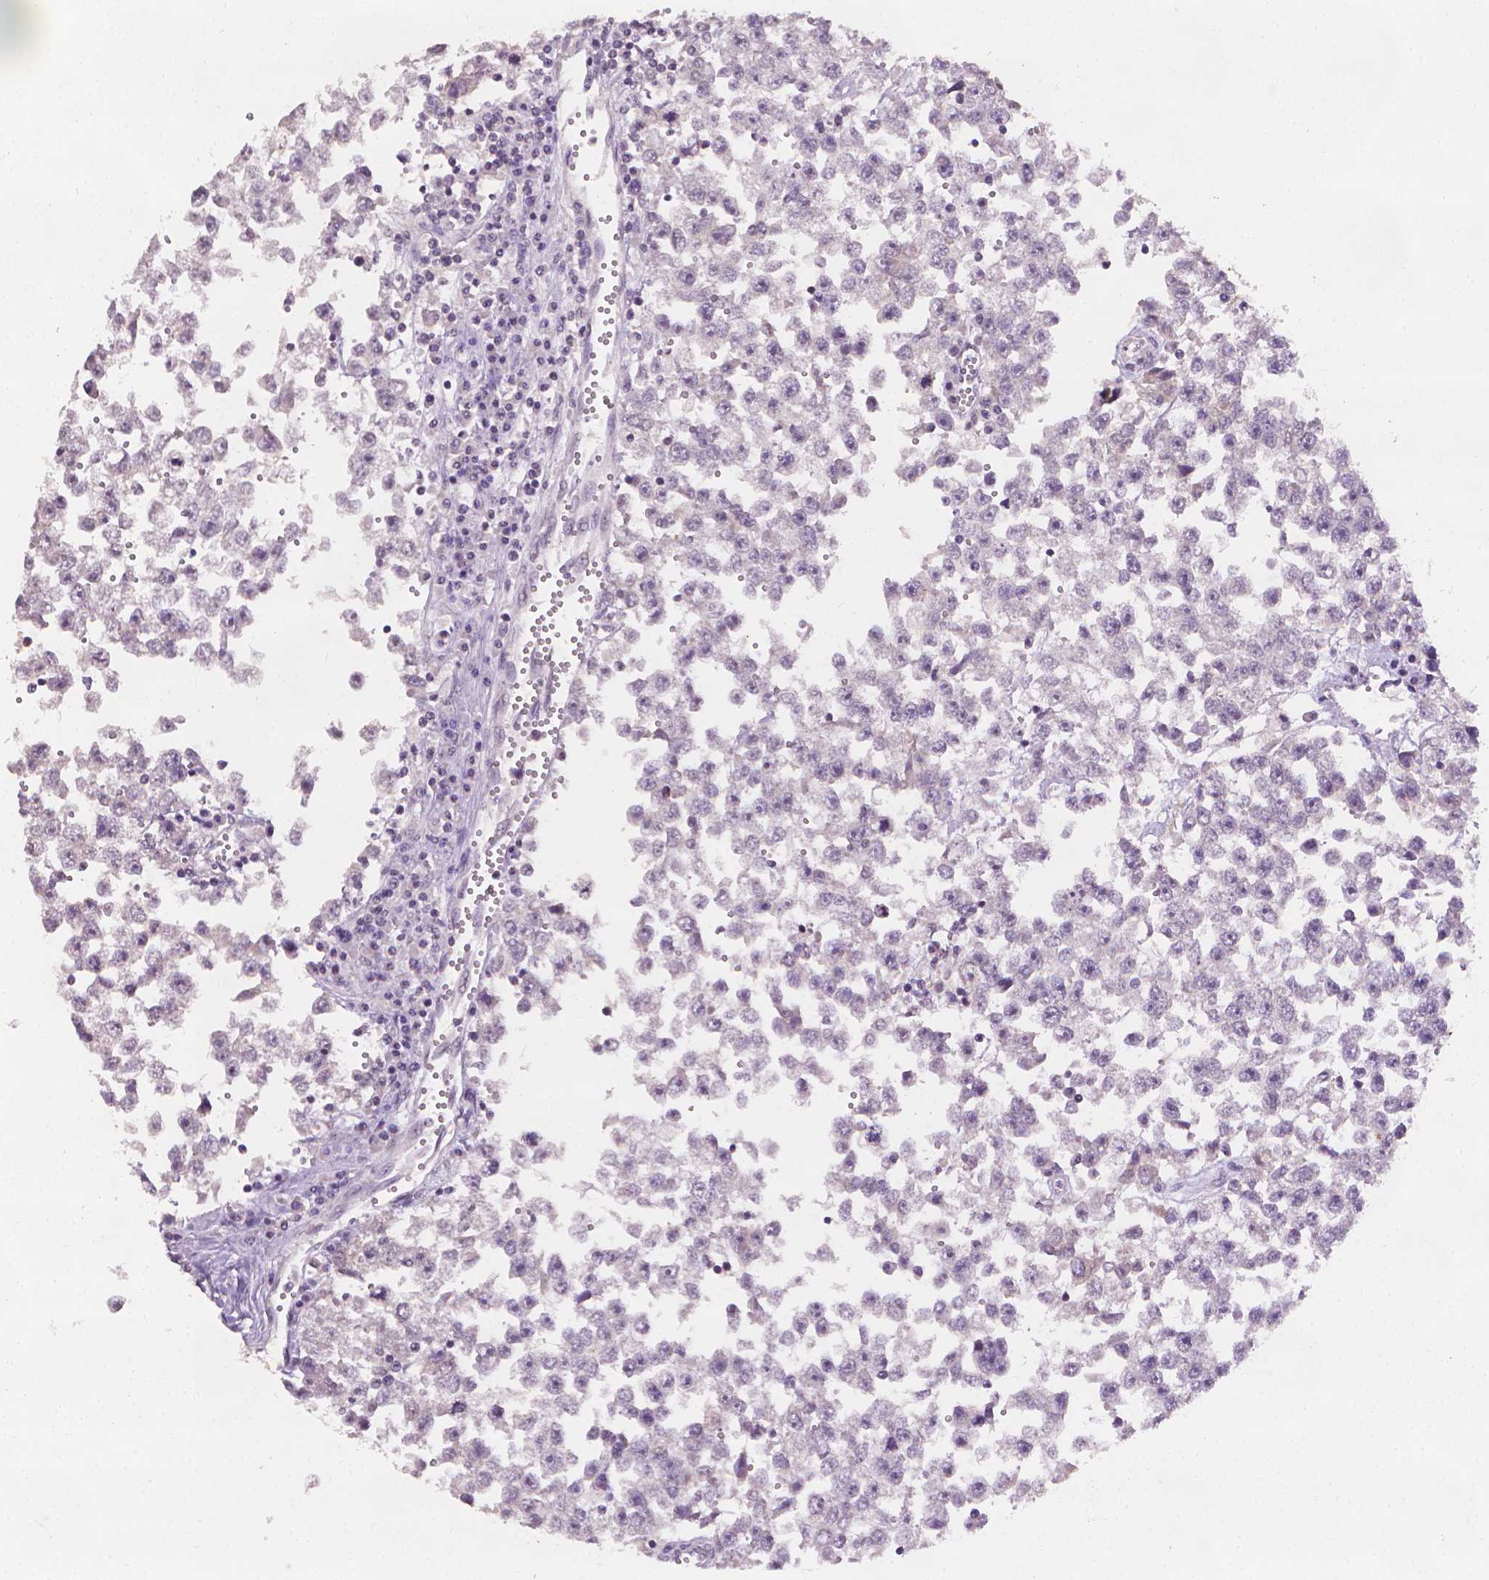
{"staining": {"intensity": "negative", "quantity": "none", "location": "none"}, "tissue": "testis cancer", "cell_type": "Tumor cells", "image_type": "cancer", "snomed": [{"axis": "morphology", "description": "Seminoma, NOS"}, {"axis": "topography", "description": "Testis"}], "caption": "Immunohistochemistry (IHC) photomicrograph of testis cancer stained for a protein (brown), which exhibits no staining in tumor cells.", "gene": "FASN", "patient": {"sex": "male", "age": 34}}